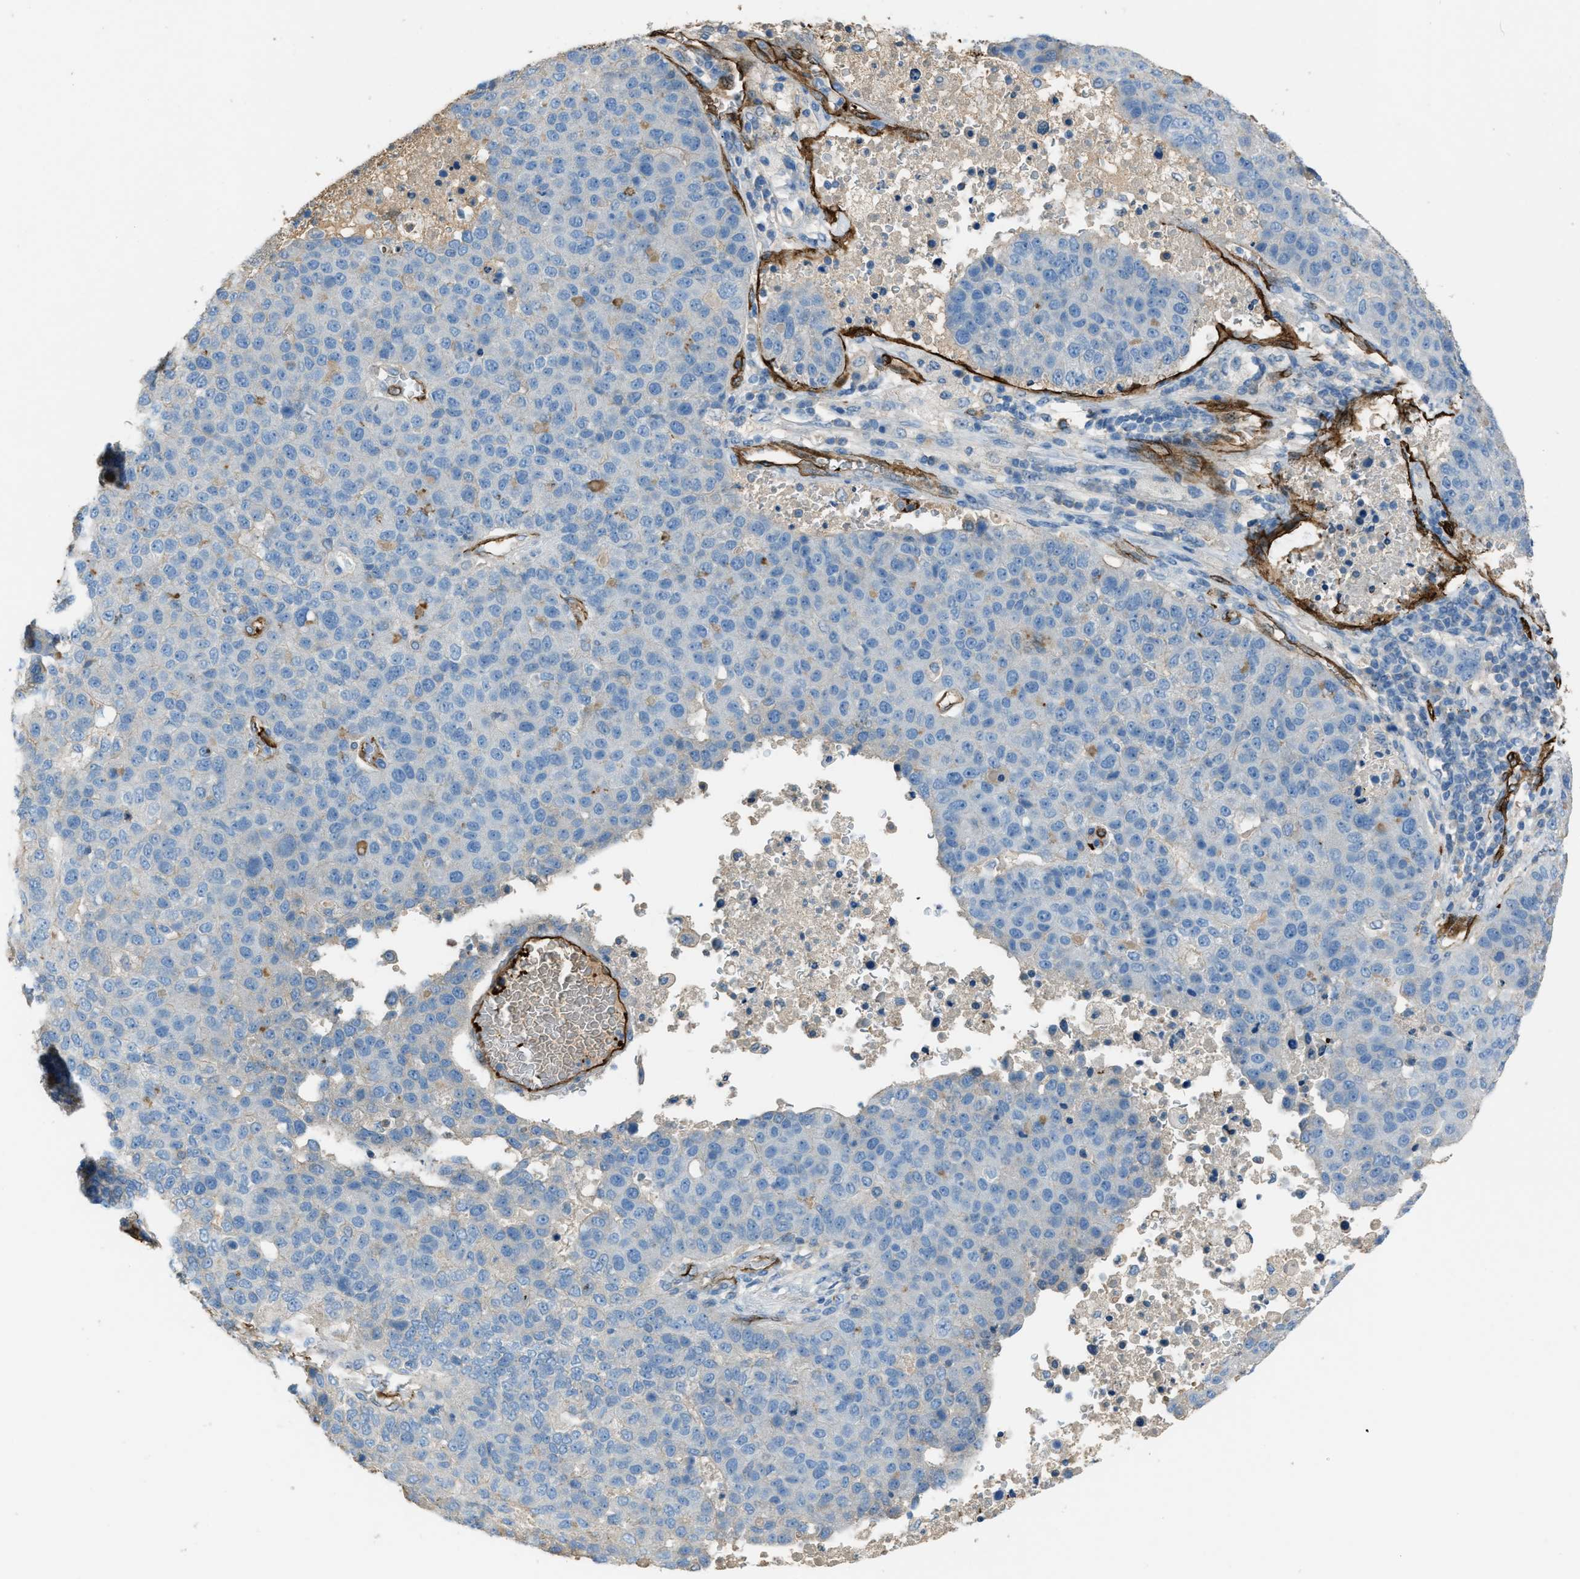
{"staining": {"intensity": "negative", "quantity": "none", "location": "none"}, "tissue": "pancreatic cancer", "cell_type": "Tumor cells", "image_type": "cancer", "snomed": [{"axis": "morphology", "description": "Adenocarcinoma, NOS"}, {"axis": "topography", "description": "Pancreas"}], "caption": "IHC of adenocarcinoma (pancreatic) reveals no staining in tumor cells.", "gene": "SLC22A15", "patient": {"sex": "female", "age": 61}}